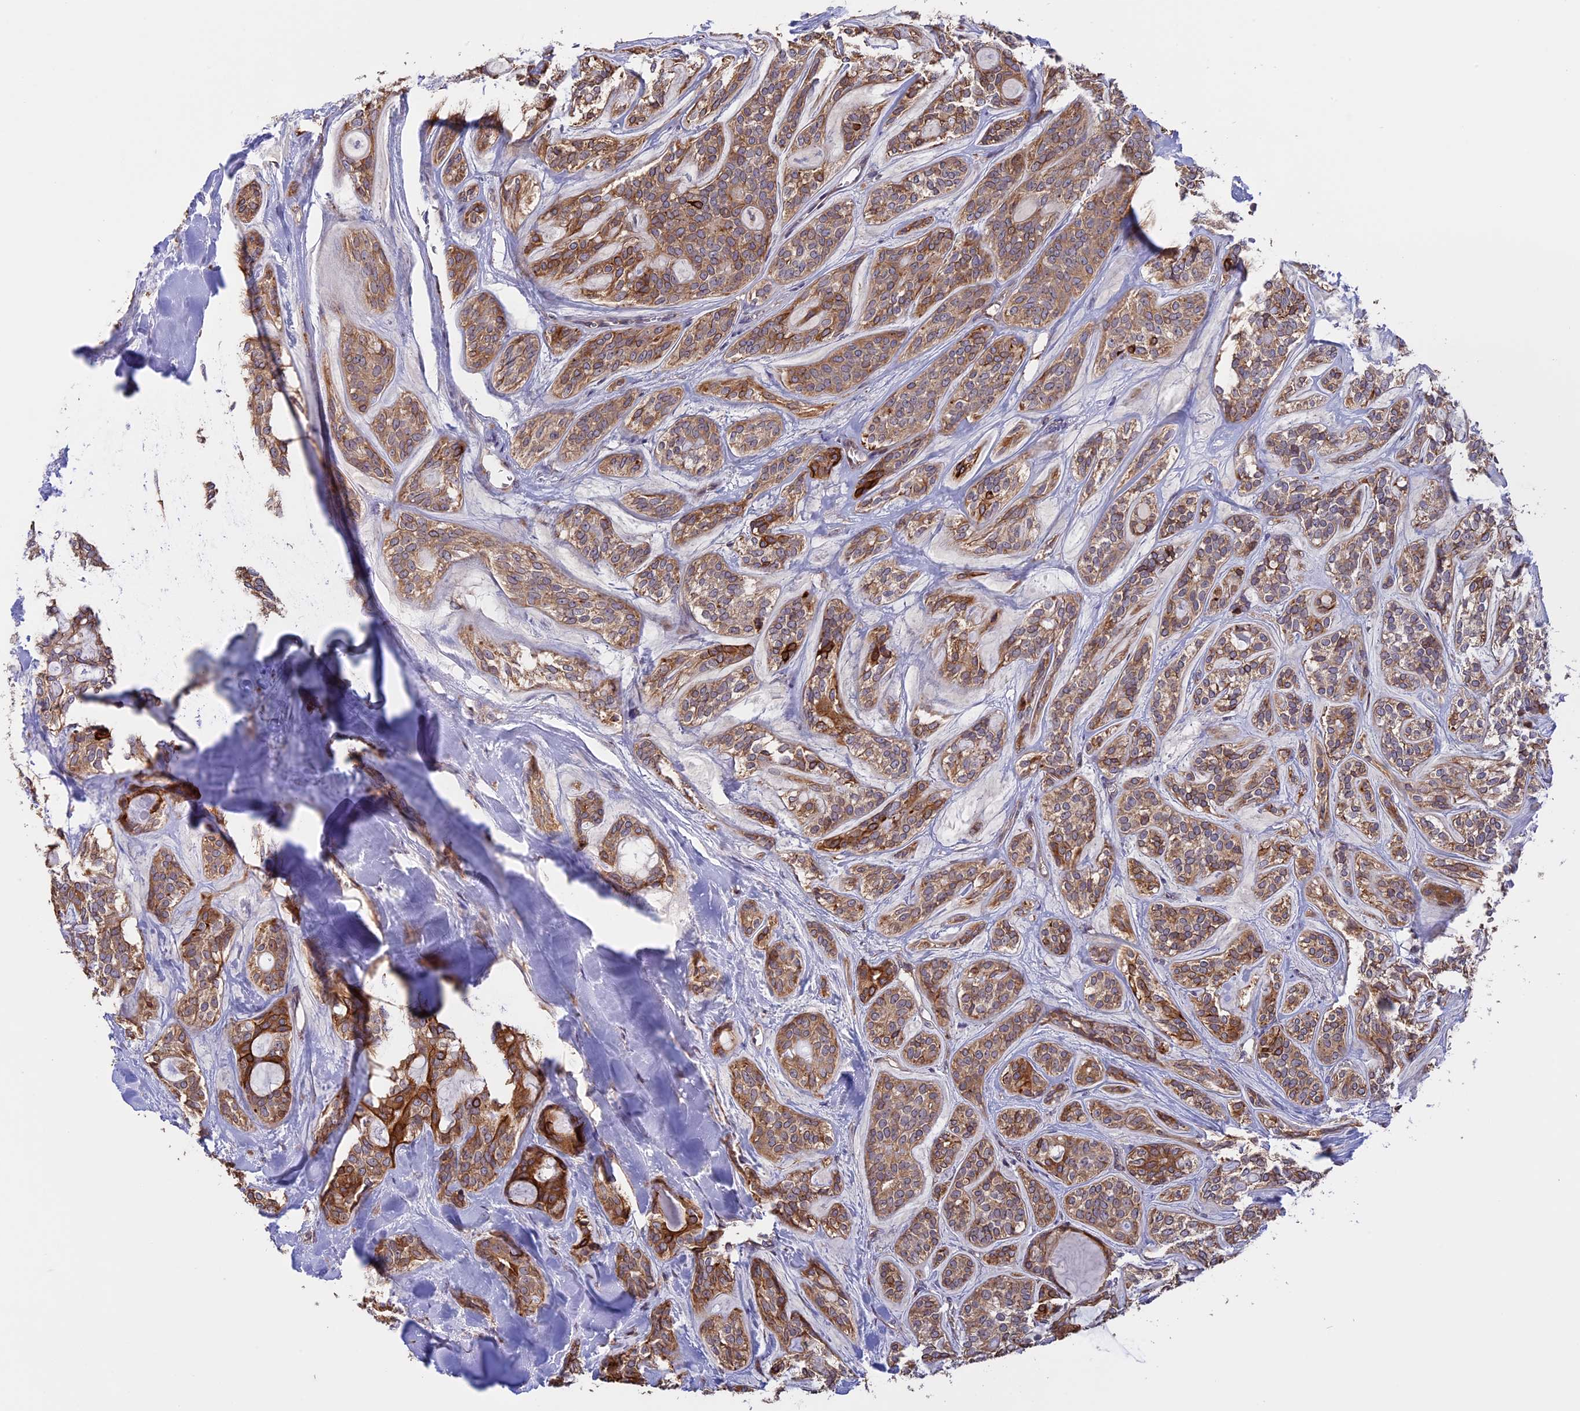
{"staining": {"intensity": "moderate", "quantity": ">75%", "location": "cytoplasmic/membranous"}, "tissue": "head and neck cancer", "cell_type": "Tumor cells", "image_type": "cancer", "snomed": [{"axis": "morphology", "description": "Adenocarcinoma, NOS"}, {"axis": "topography", "description": "Head-Neck"}], "caption": "Protein expression analysis of human head and neck cancer reveals moderate cytoplasmic/membranous staining in about >75% of tumor cells.", "gene": "DMRTA2", "patient": {"sex": "male", "age": 66}}